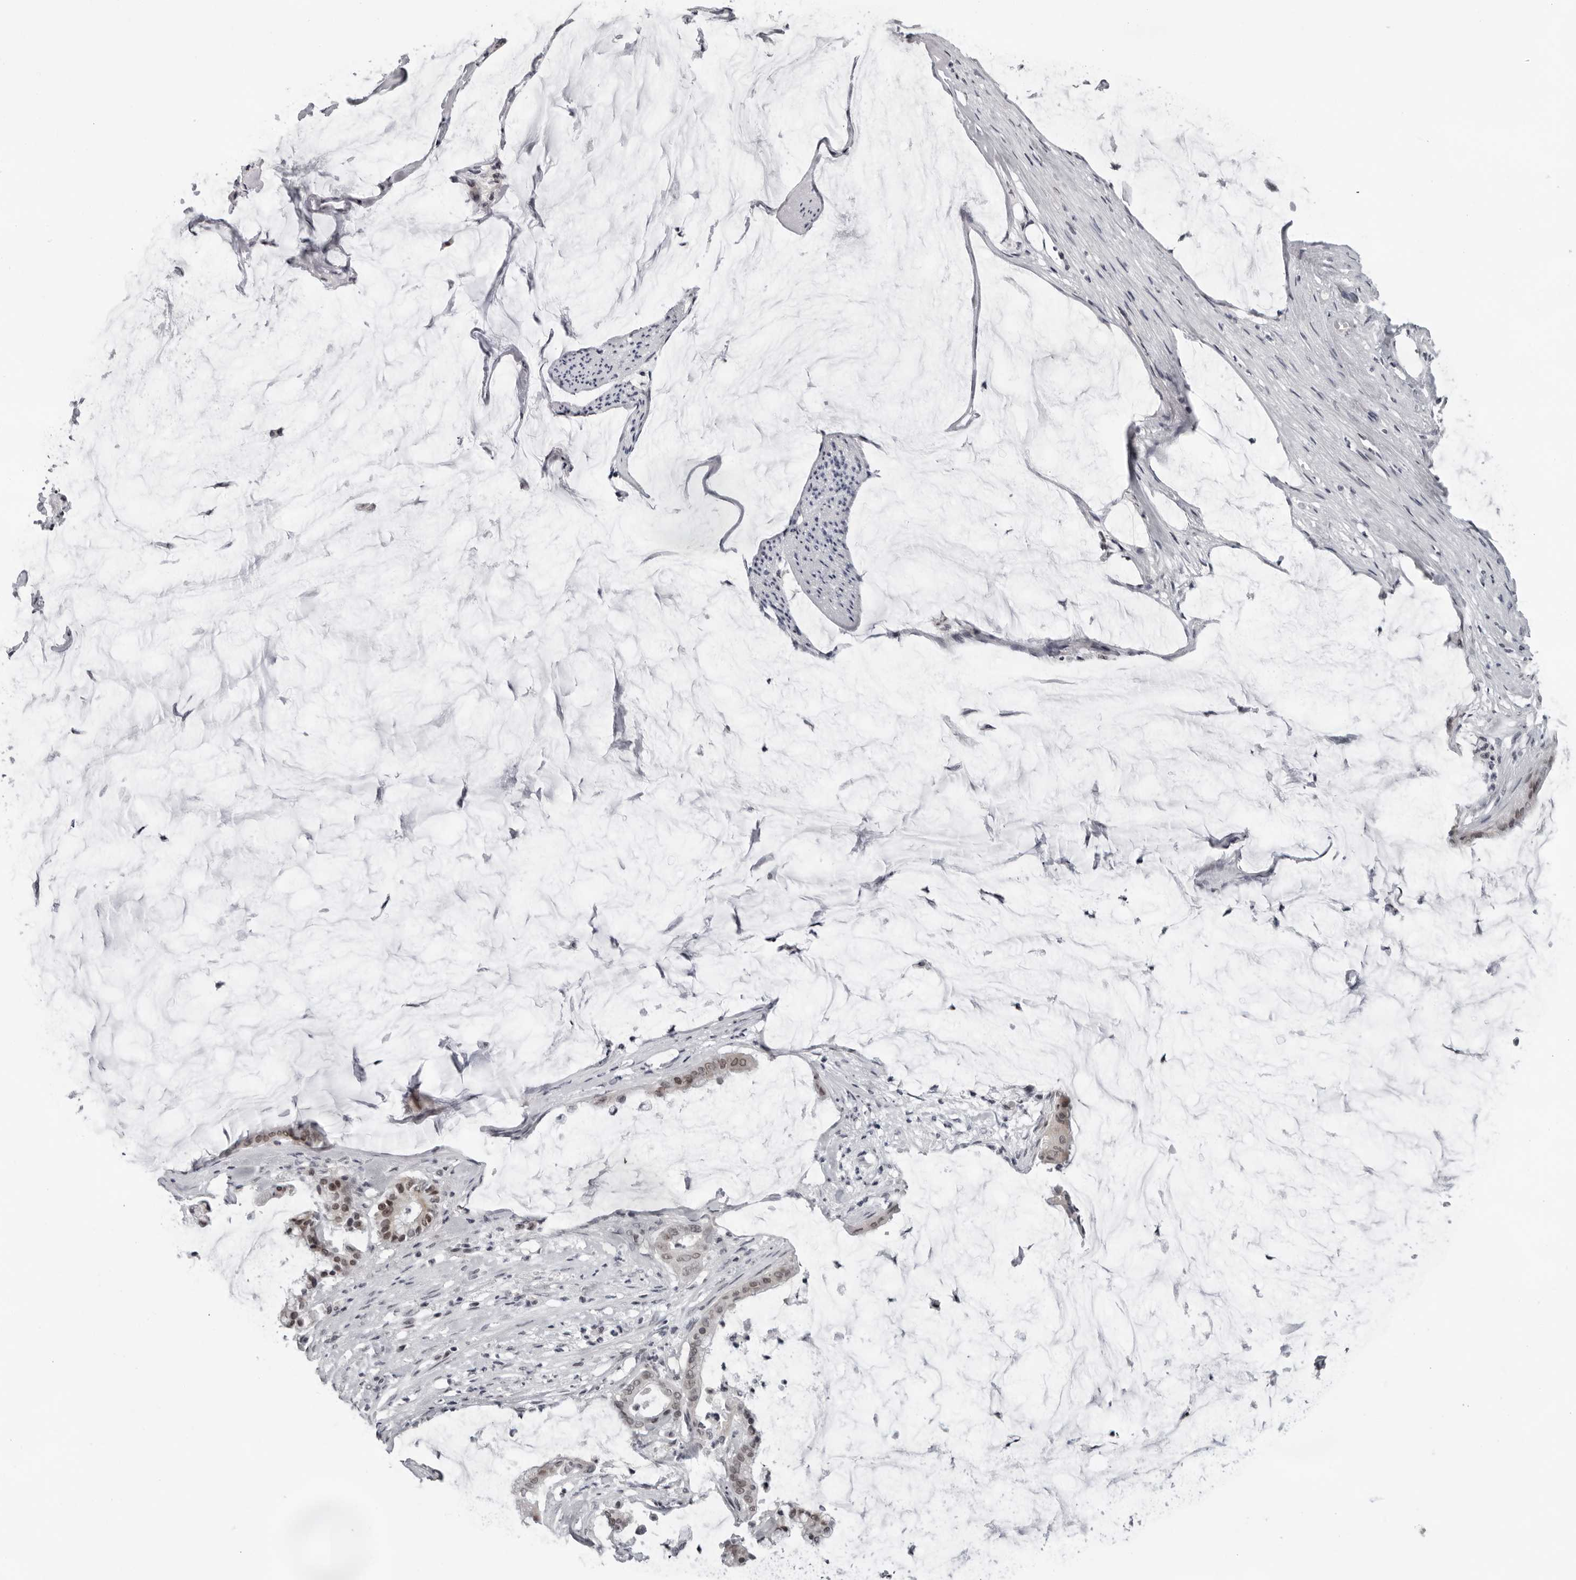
{"staining": {"intensity": "moderate", "quantity": "25%-75%", "location": "nuclear"}, "tissue": "pancreatic cancer", "cell_type": "Tumor cells", "image_type": "cancer", "snomed": [{"axis": "morphology", "description": "Adenocarcinoma, NOS"}, {"axis": "topography", "description": "Pancreas"}], "caption": "Pancreatic cancer (adenocarcinoma) stained with IHC shows moderate nuclear staining in approximately 25%-75% of tumor cells.", "gene": "EXOSC10", "patient": {"sex": "male", "age": 41}}